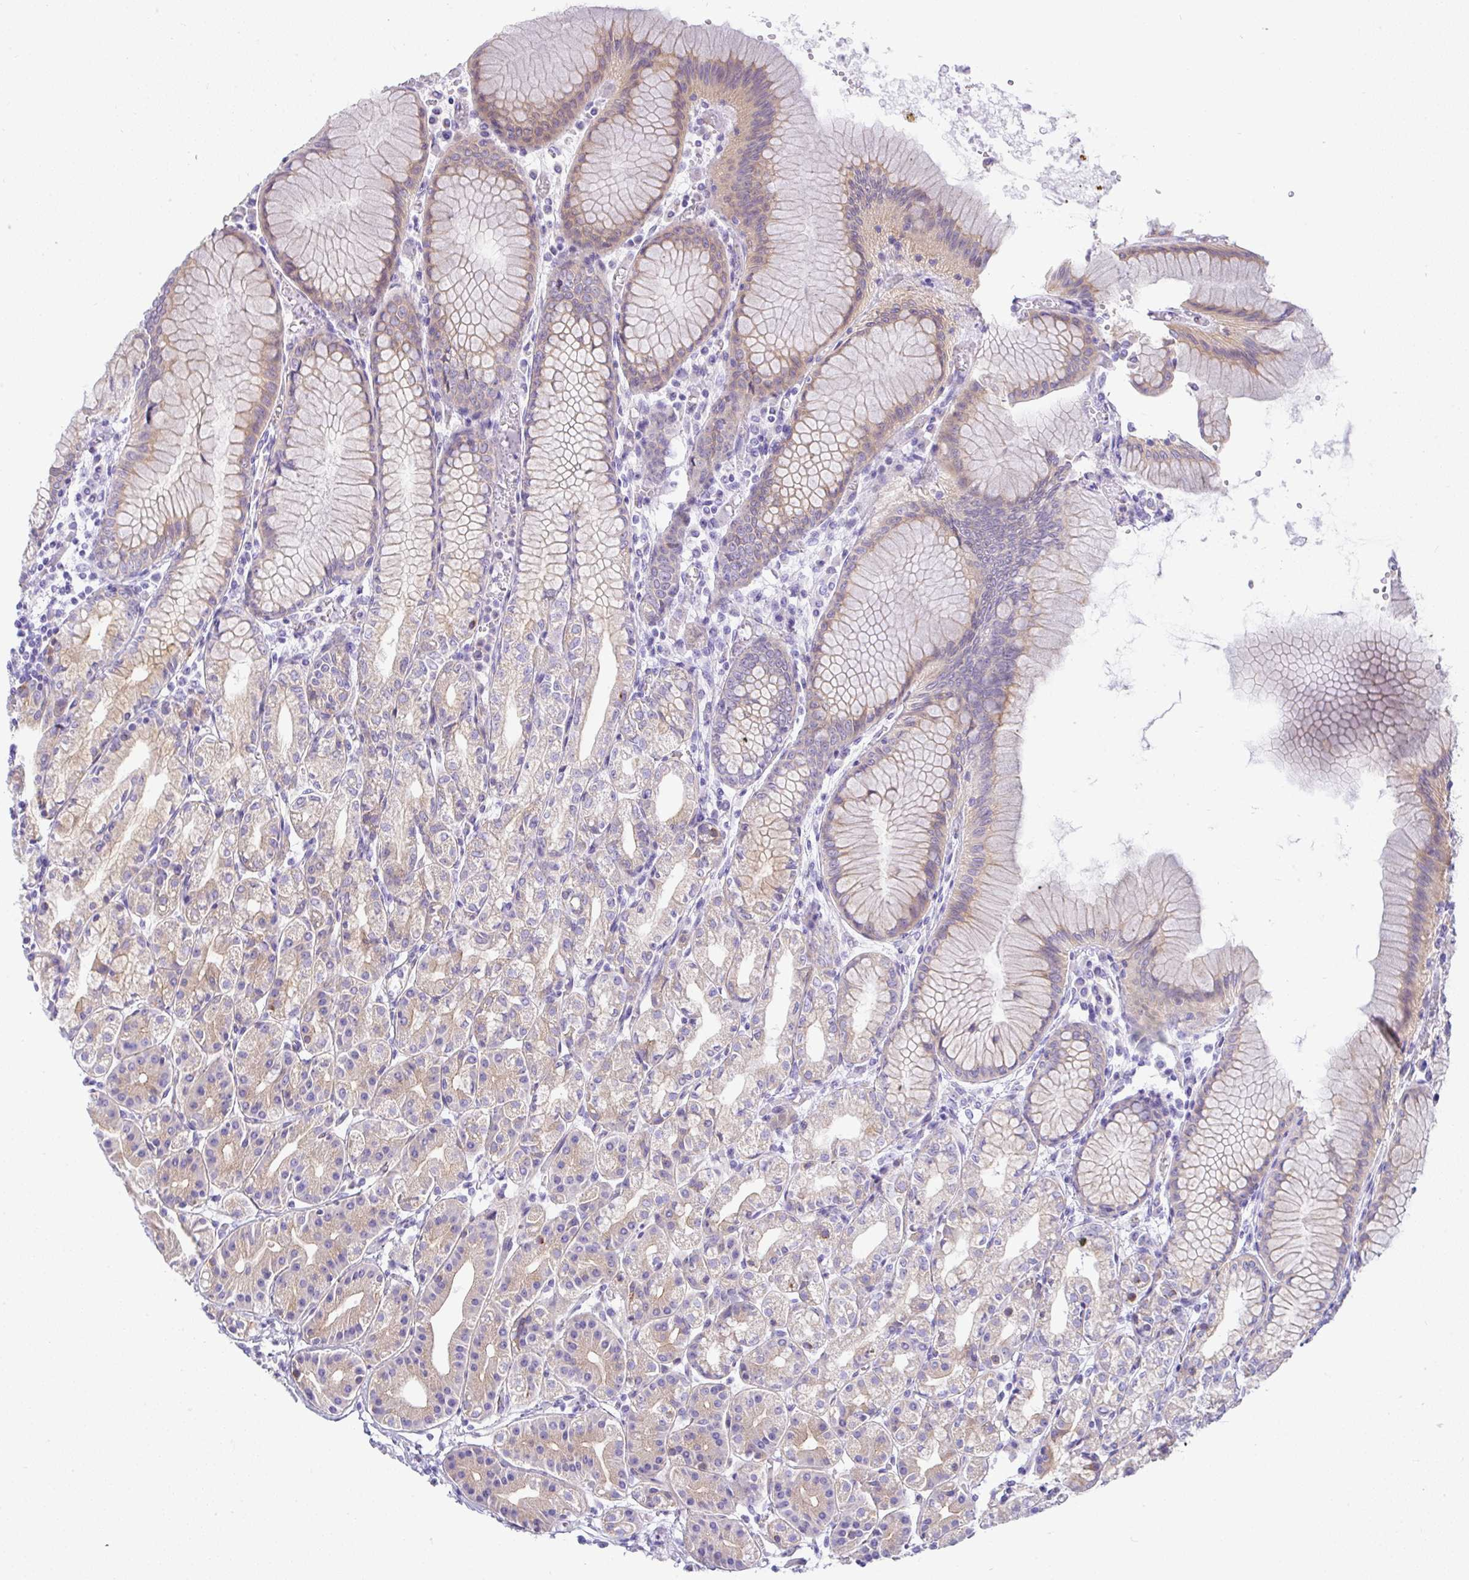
{"staining": {"intensity": "moderate", "quantity": "25%-75%", "location": "cytoplasmic/membranous"}, "tissue": "stomach", "cell_type": "Glandular cells", "image_type": "normal", "snomed": [{"axis": "morphology", "description": "Normal tissue, NOS"}, {"axis": "topography", "description": "Stomach"}], "caption": "High-power microscopy captured an IHC image of normal stomach, revealing moderate cytoplasmic/membranous expression in about 25%-75% of glandular cells. Using DAB (brown) and hematoxylin (blue) stains, captured at high magnification using brightfield microscopy.", "gene": "FAM177A1", "patient": {"sex": "female", "age": 57}}